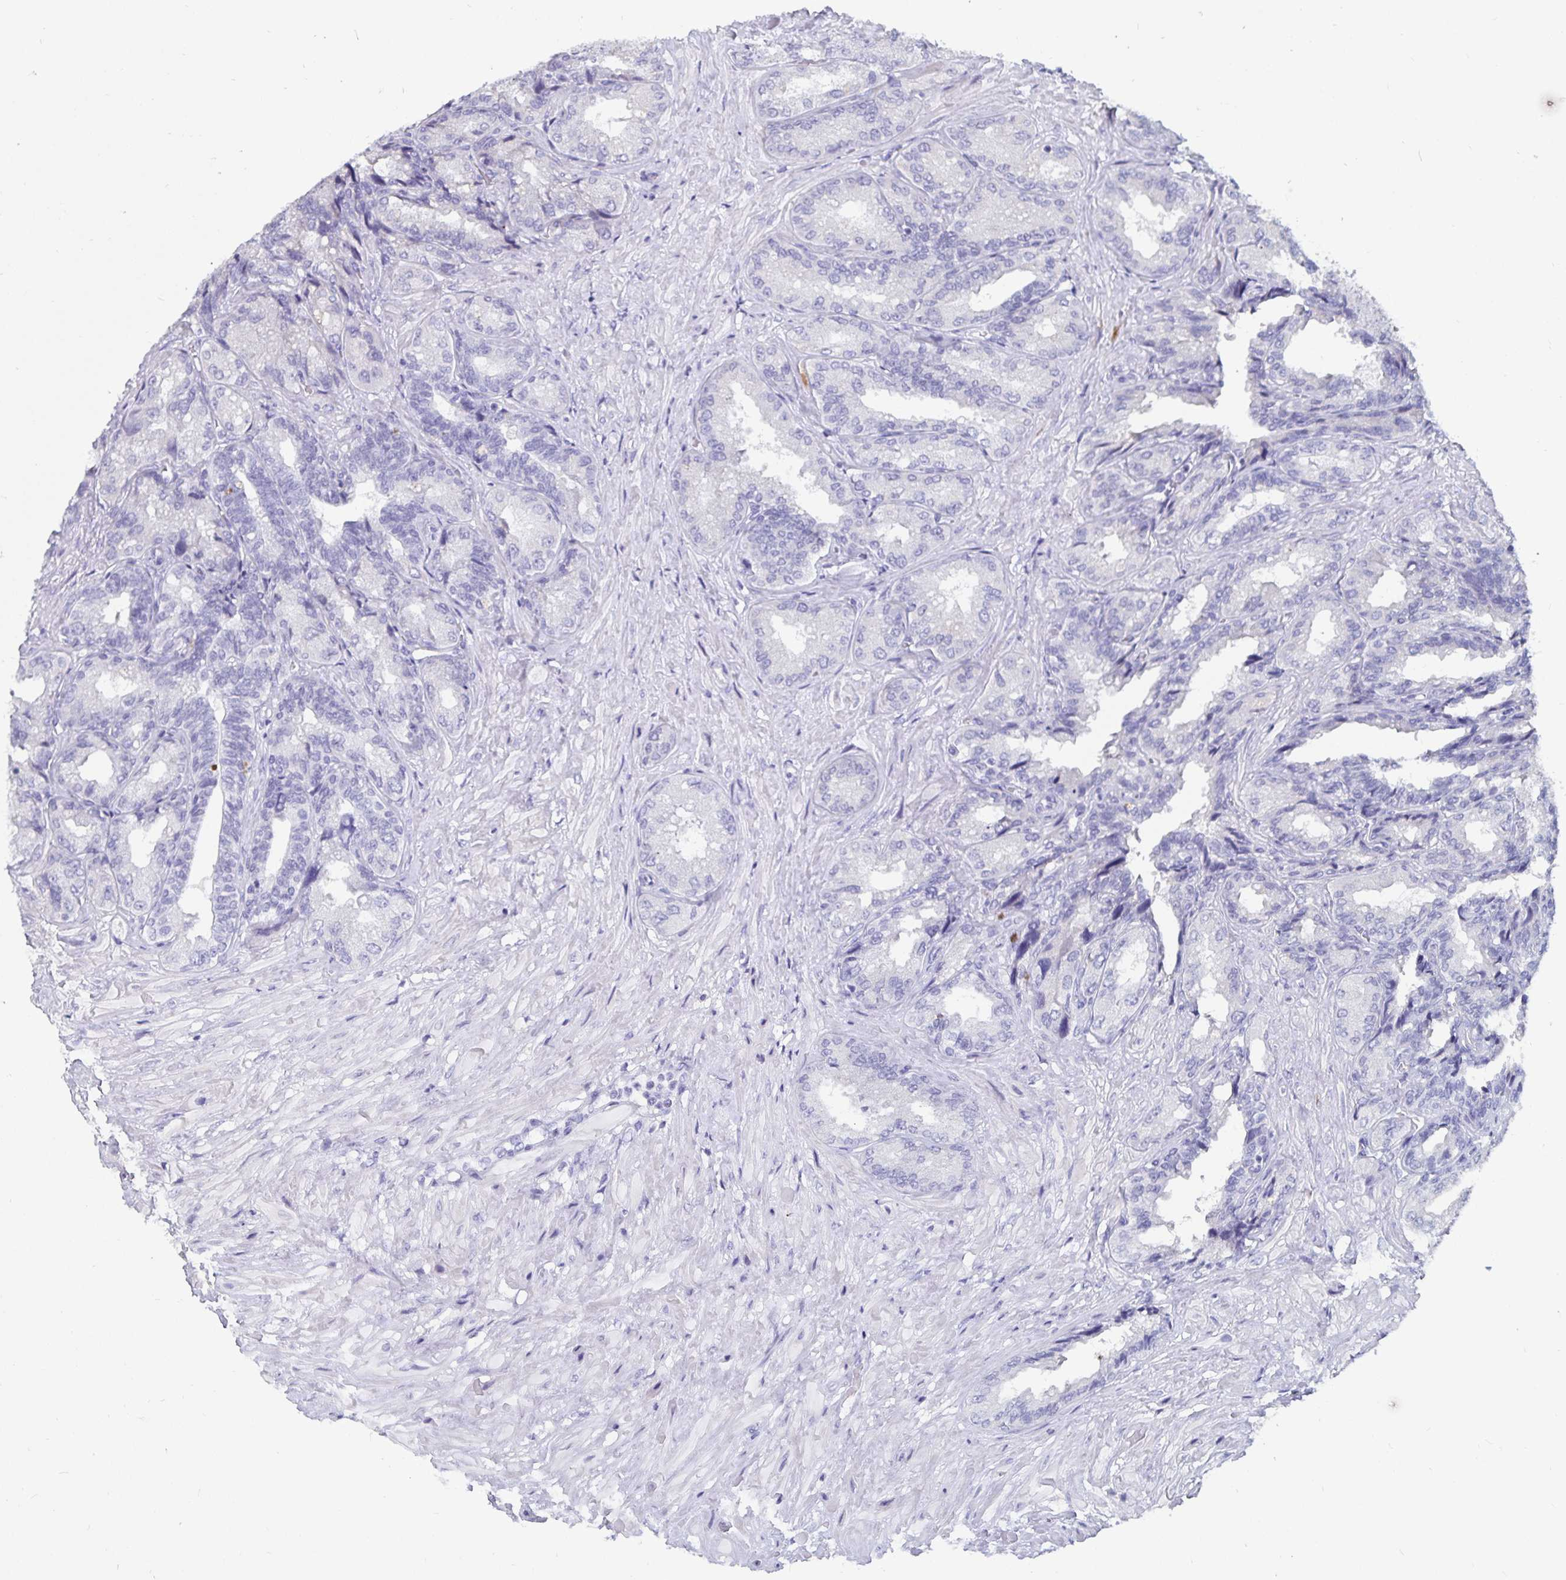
{"staining": {"intensity": "negative", "quantity": "none", "location": "none"}, "tissue": "seminal vesicle", "cell_type": "Glandular cells", "image_type": "normal", "snomed": [{"axis": "morphology", "description": "Normal tissue, NOS"}, {"axis": "topography", "description": "Seminal veicle"}], "caption": "Glandular cells show no significant protein positivity in unremarkable seminal vesicle. (IHC, brightfield microscopy, high magnification).", "gene": "CFAP69", "patient": {"sex": "male", "age": 68}}